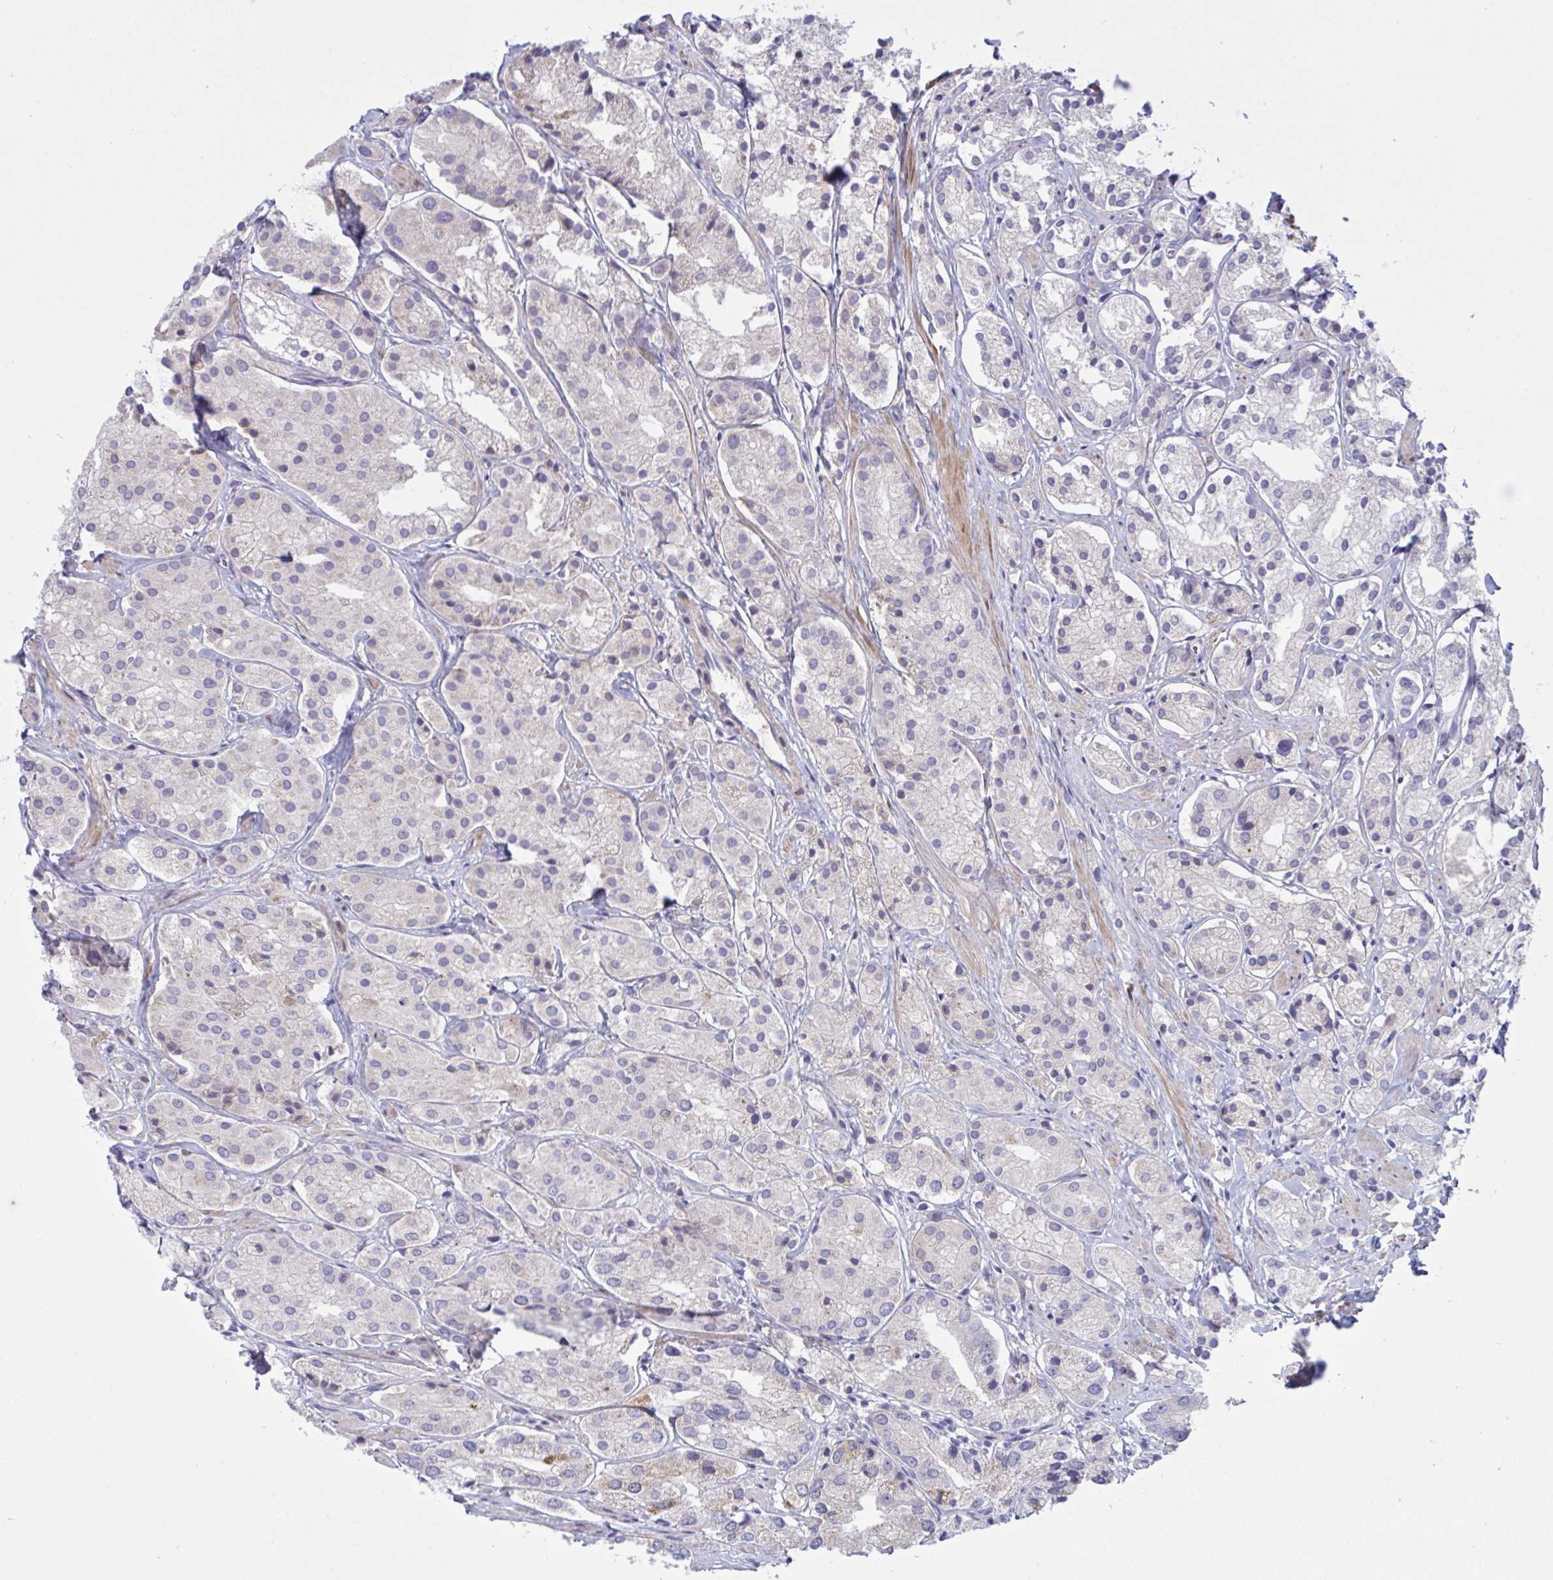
{"staining": {"intensity": "negative", "quantity": "none", "location": "none"}, "tissue": "prostate cancer", "cell_type": "Tumor cells", "image_type": "cancer", "snomed": [{"axis": "morphology", "description": "Adenocarcinoma, Low grade"}, {"axis": "topography", "description": "Prostate"}], "caption": "Prostate cancer (adenocarcinoma (low-grade)) stained for a protein using immunohistochemistry (IHC) shows no expression tumor cells.", "gene": "VWC2", "patient": {"sex": "male", "age": 69}}